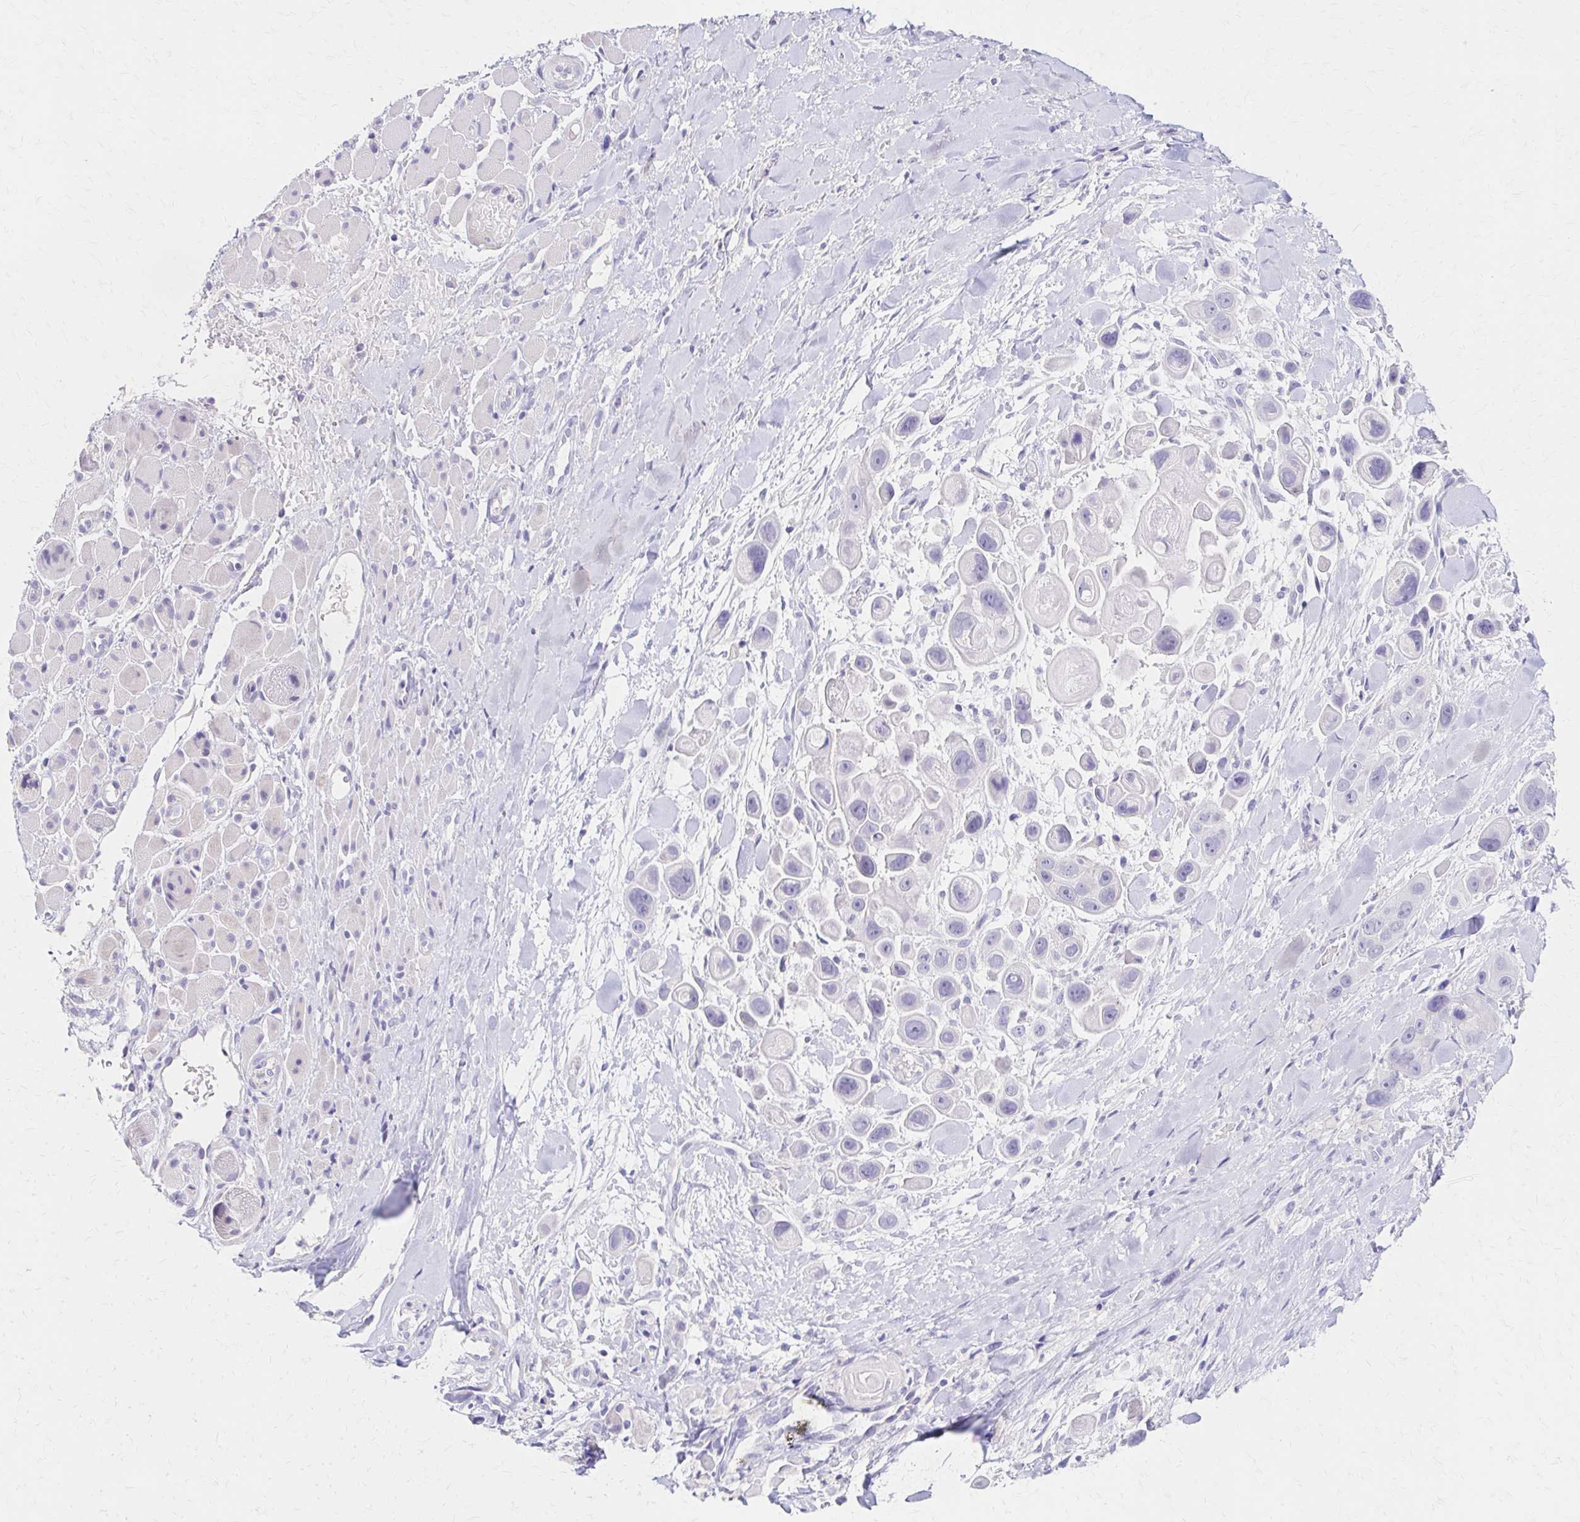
{"staining": {"intensity": "negative", "quantity": "none", "location": "none"}, "tissue": "skin cancer", "cell_type": "Tumor cells", "image_type": "cancer", "snomed": [{"axis": "morphology", "description": "Squamous cell carcinoma, NOS"}, {"axis": "topography", "description": "Skin"}], "caption": "High magnification brightfield microscopy of skin squamous cell carcinoma stained with DAB (brown) and counterstained with hematoxylin (blue): tumor cells show no significant staining.", "gene": "AZGP1", "patient": {"sex": "male", "age": 67}}